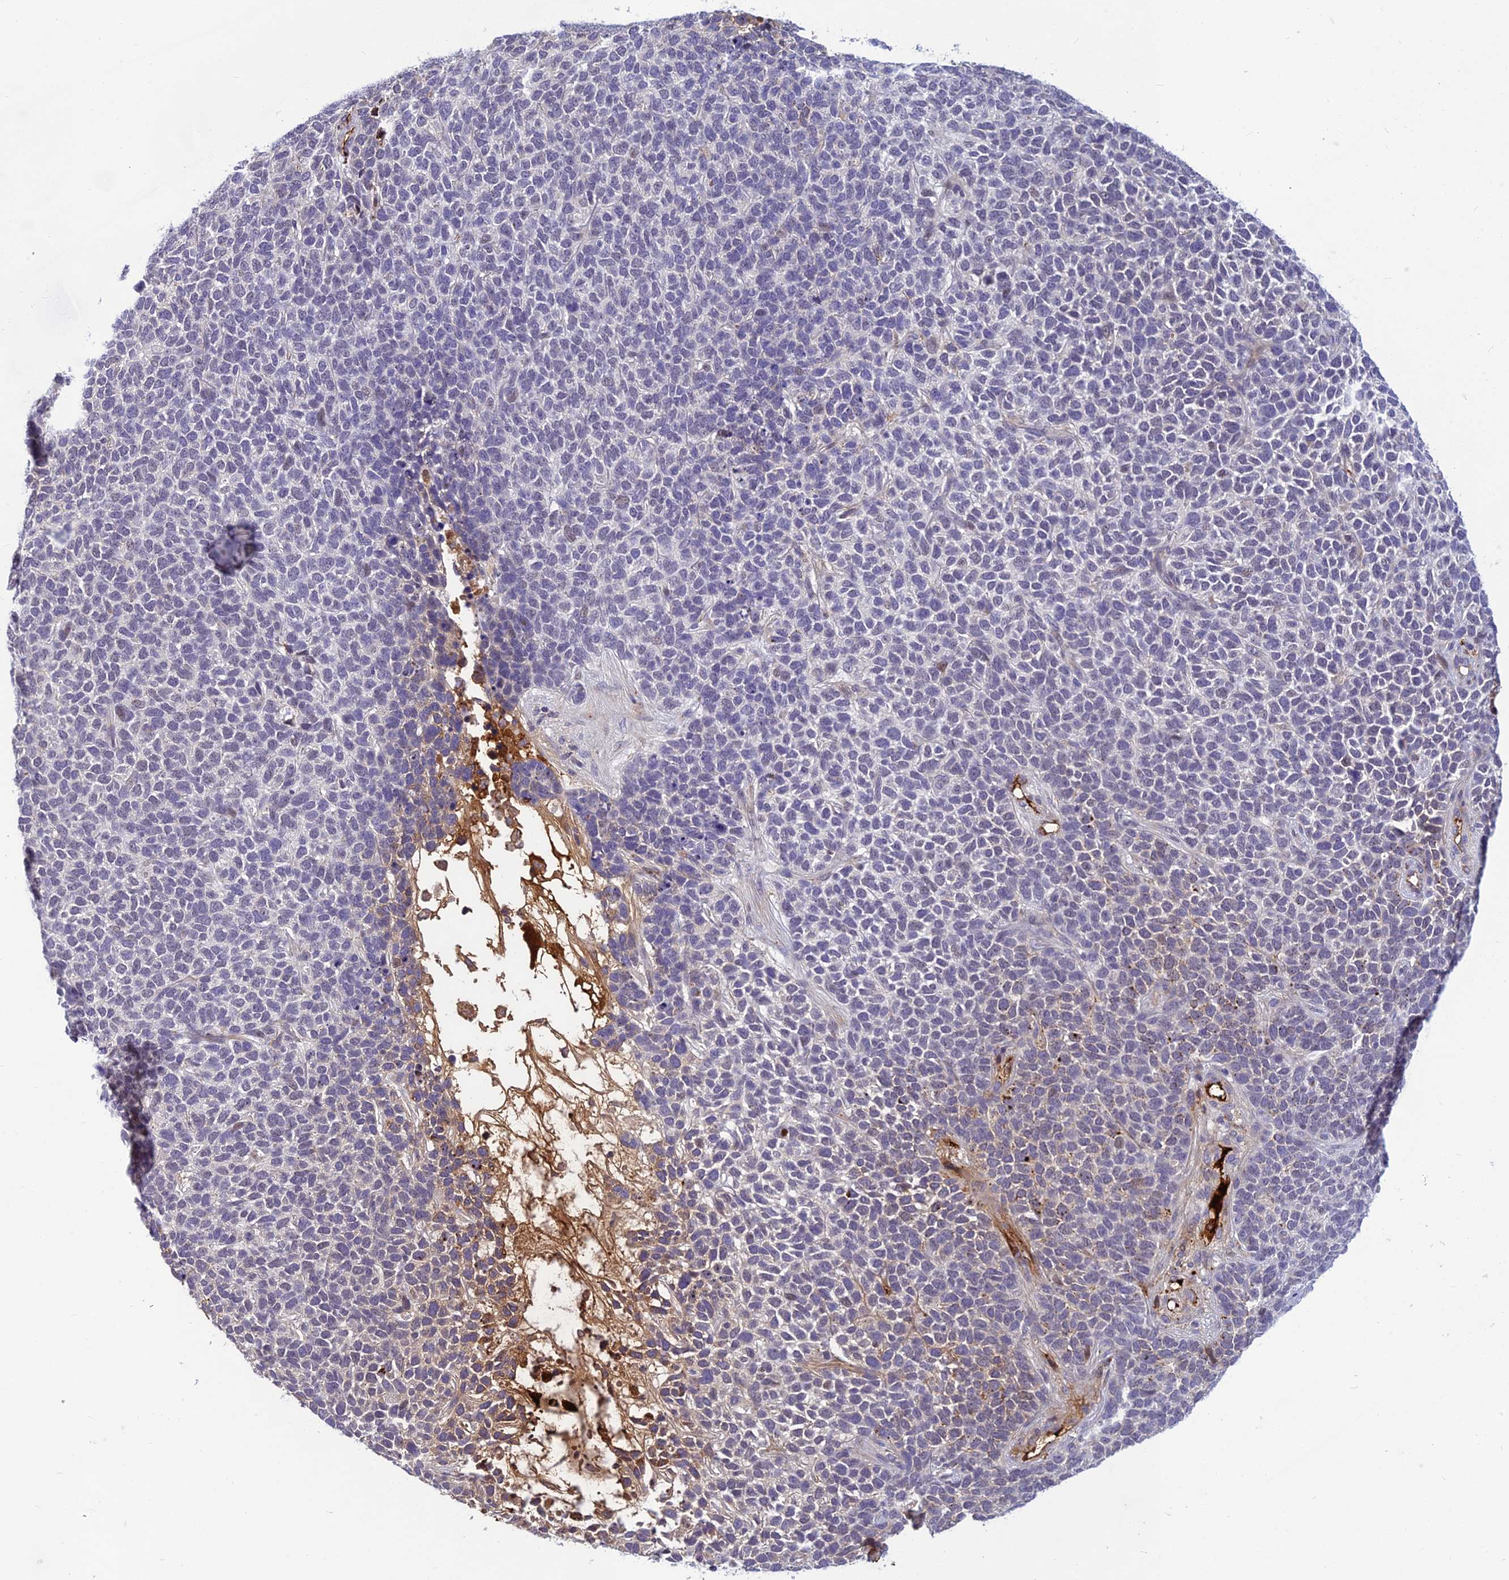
{"staining": {"intensity": "moderate", "quantity": "<25%", "location": "cytoplasmic/membranous"}, "tissue": "skin cancer", "cell_type": "Tumor cells", "image_type": "cancer", "snomed": [{"axis": "morphology", "description": "Basal cell carcinoma"}, {"axis": "topography", "description": "Skin"}], "caption": "An image showing moderate cytoplasmic/membranous positivity in about <25% of tumor cells in basal cell carcinoma (skin), as visualized by brown immunohistochemical staining.", "gene": "CLEC11A", "patient": {"sex": "female", "age": 84}}